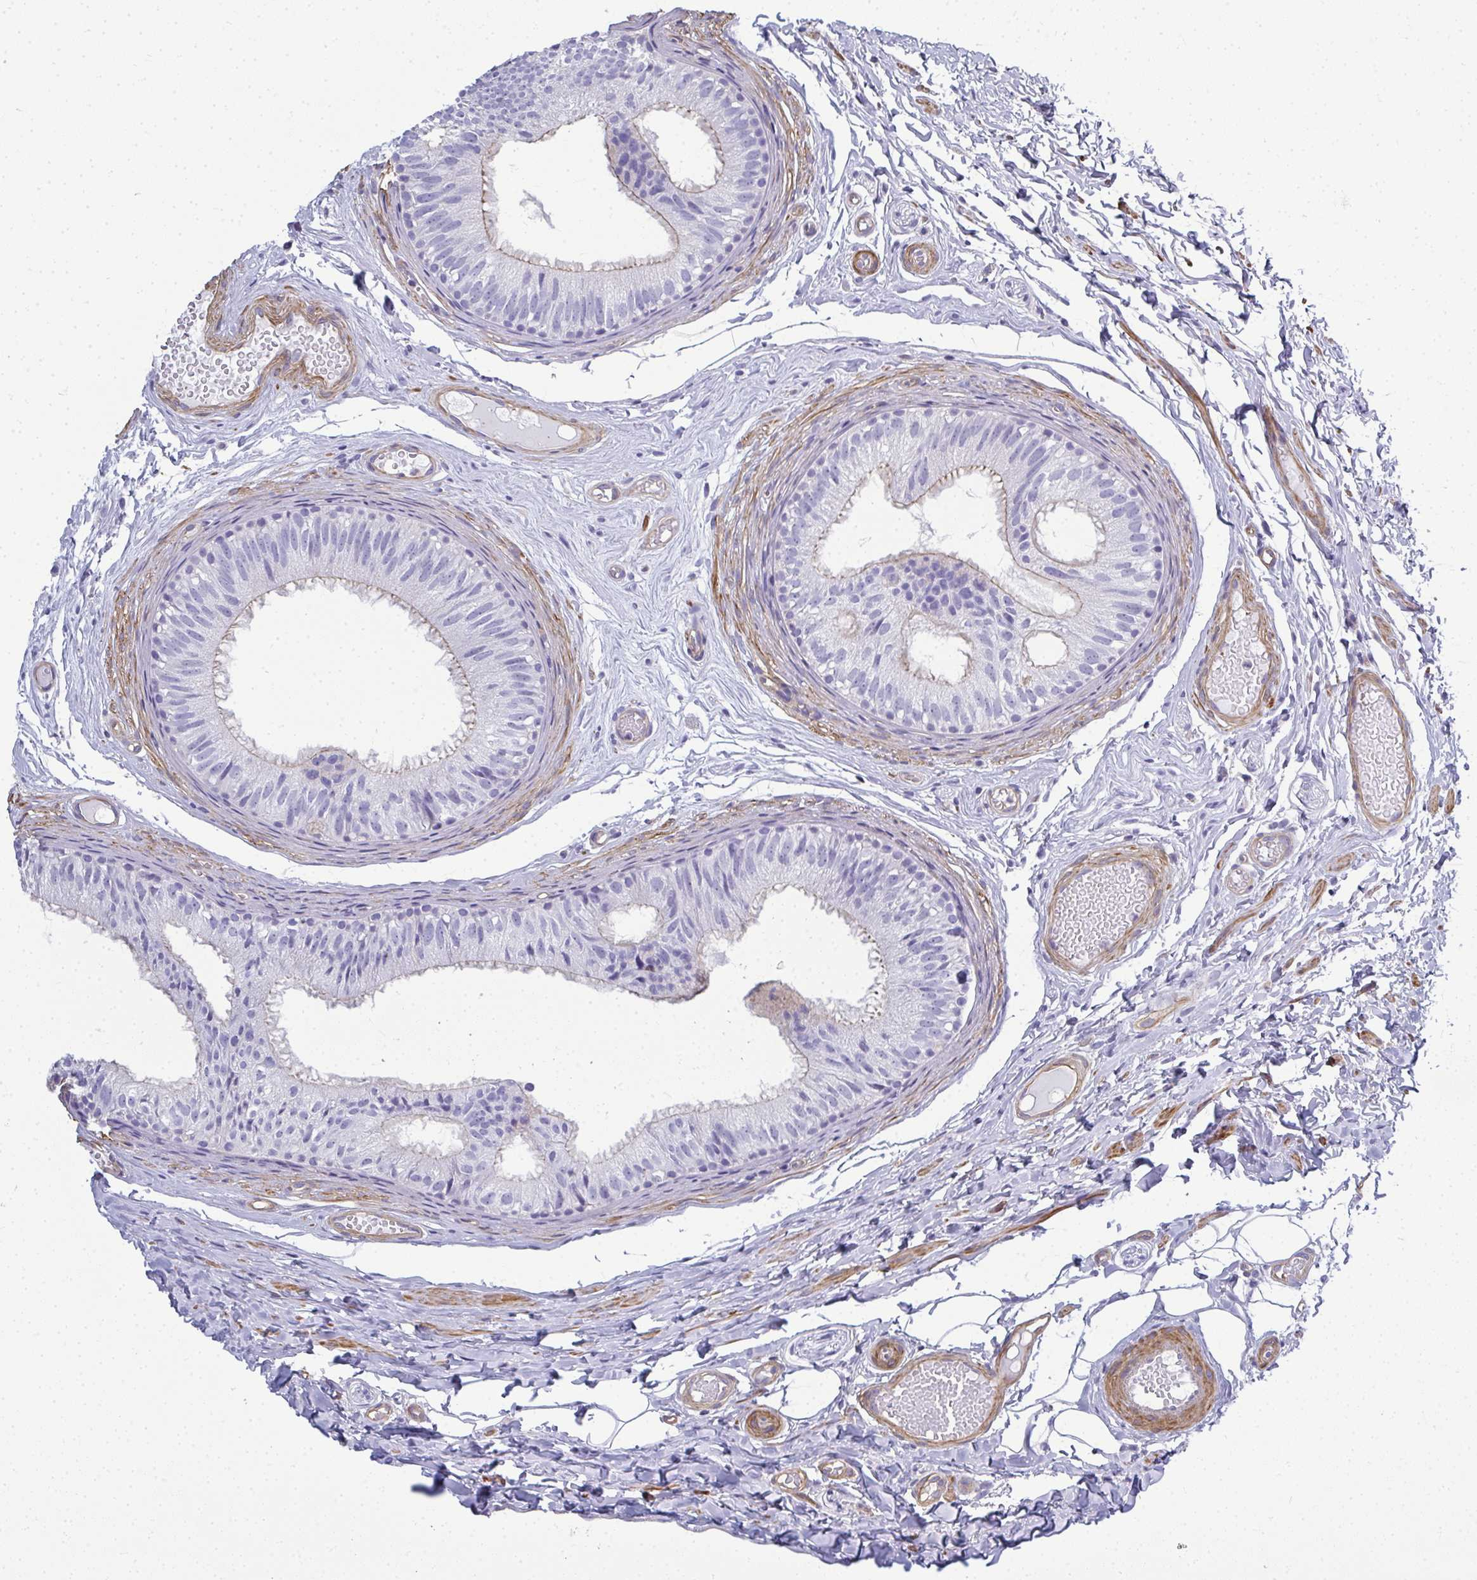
{"staining": {"intensity": "negative", "quantity": "none", "location": "none"}, "tissue": "epididymis", "cell_type": "Glandular cells", "image_type": "normal", "snomed": [{"axis": "morphology", "description": "Normal tissue, NOS"}, {"axis": "morphology", "description": "Seminoma, NOS"}, {"axis": "topography", "description": "Testis"}, {"axis": "topography", "description": "Epididymis"}], "caption": "Glandular cells are negative for brown protein staining in unremarkable epididymis. (IHC, brightfield microscopy, high magnification).", "gene": "MYL1", "patient": {"sex": "male", "age": 34}}